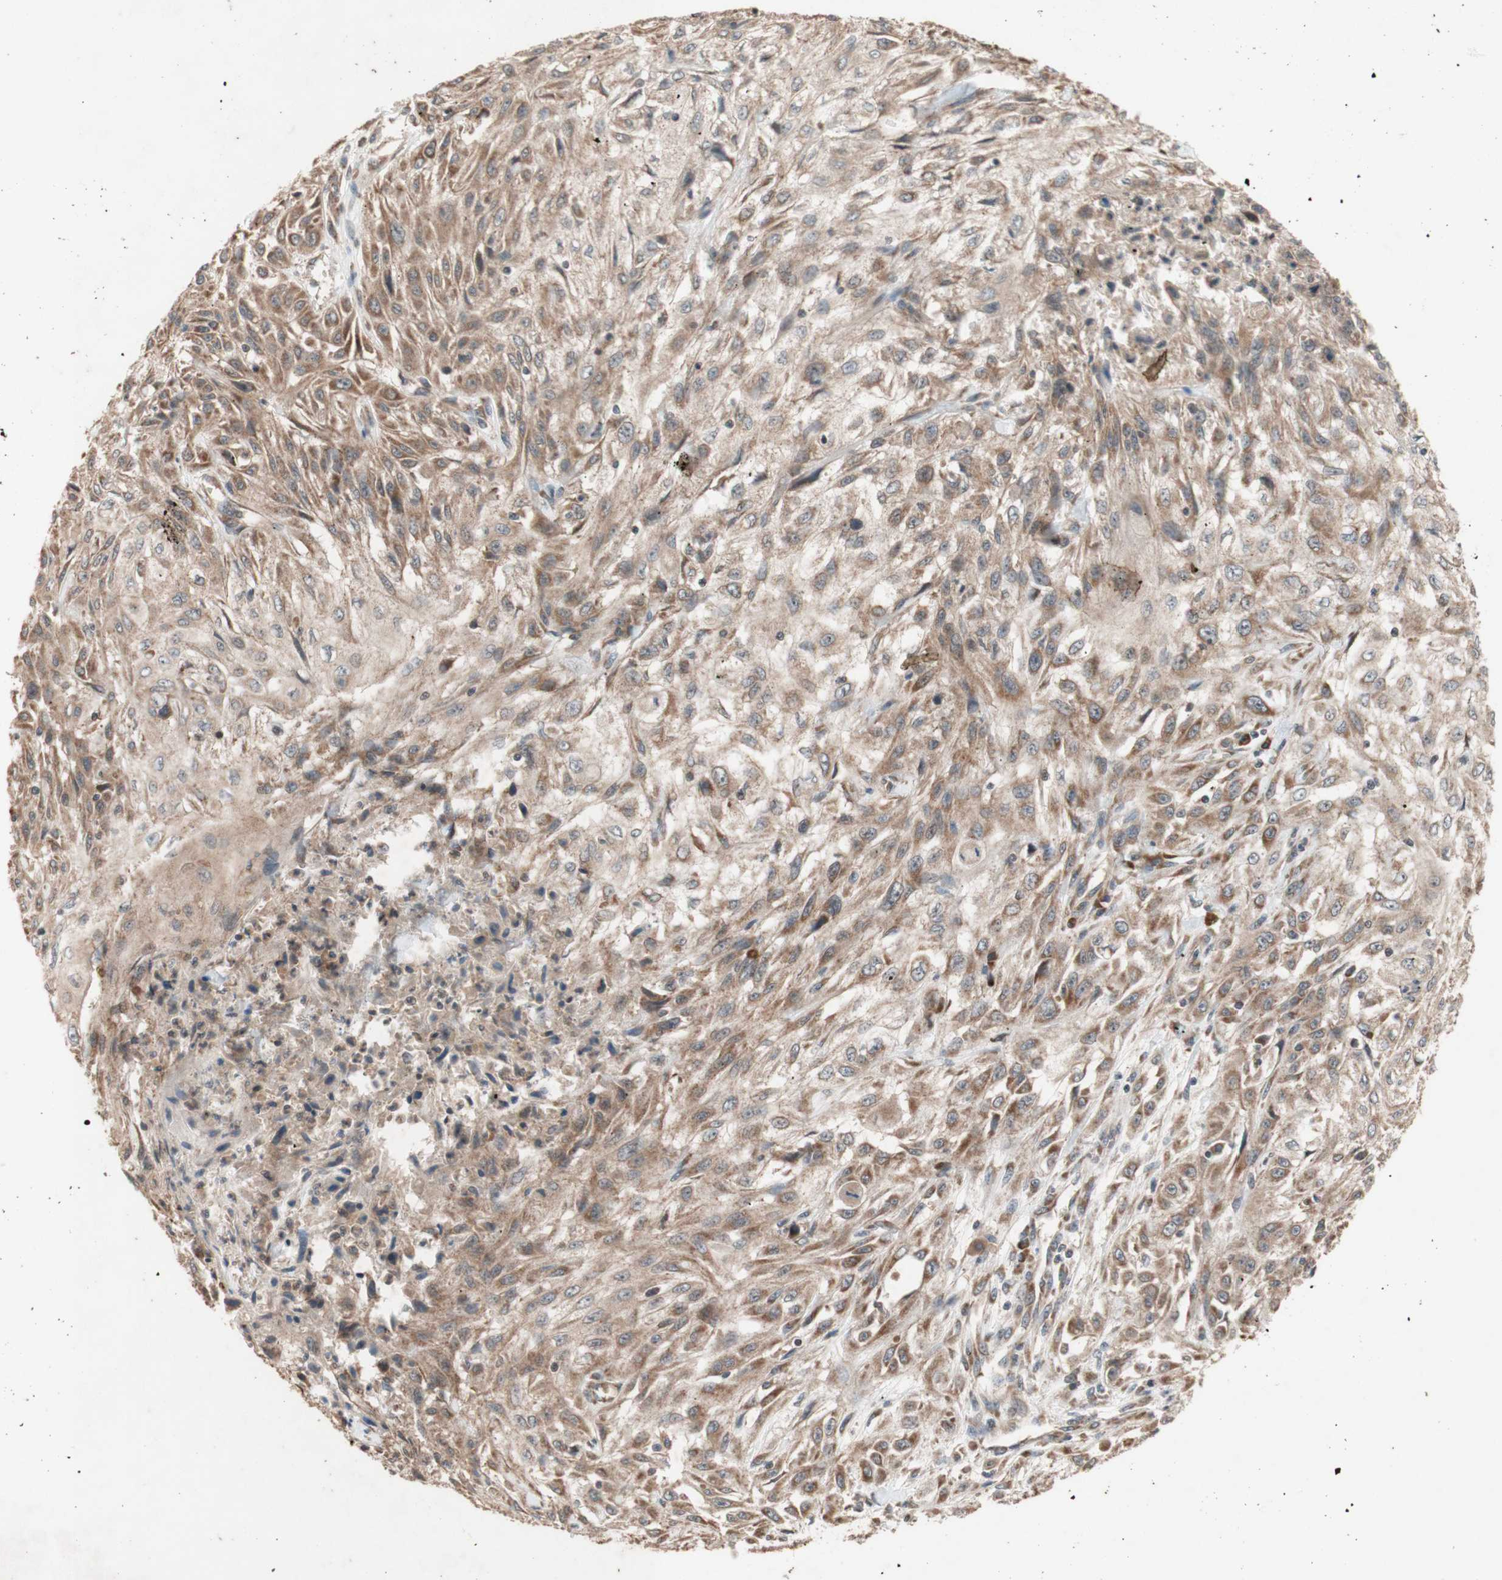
{"staining": {"intensity": "moderate", "quantity": ">75%", "location": "cytoplasmic/membranous"}, "tissue": "skin cancer", "cell_type": "Tumor cells", "image_type": "cancer", "snomed": [{"axis": "morphology", "description": "Squamous cell carcinoma, NOS"}, {"axis": "topography", "description": "Skin"}], "caption": "Skin squamous cell carcinoma stained with DAB immunohistochemistry (IHC) reveals medium levels of moderate cytoplasmic/membranous expression in about >75% of tumor cells.", "gene": "DDOST", "patient": {"sex": "male", "age": 75}}